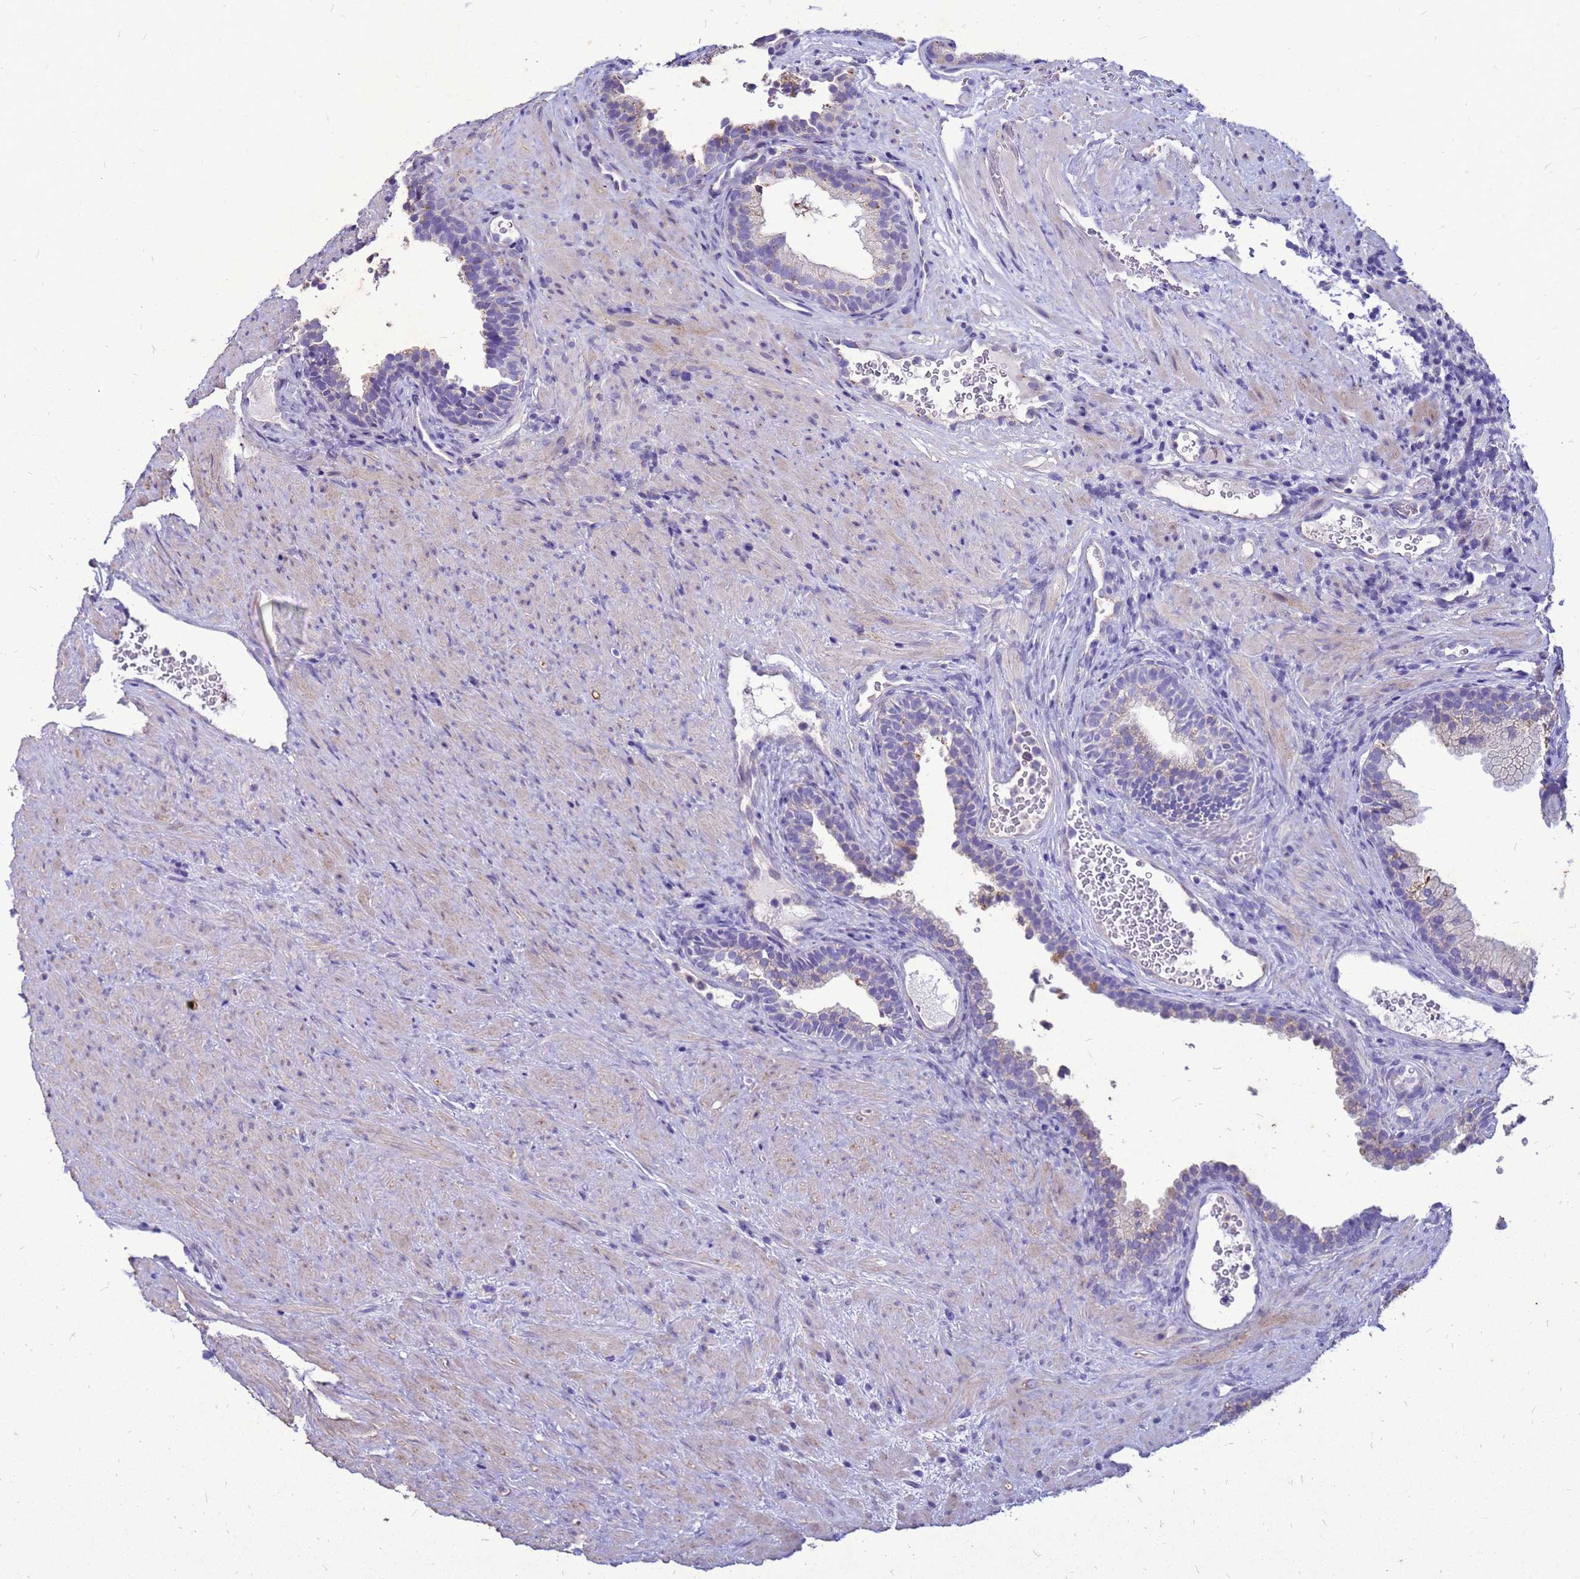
{"staining": {"intensity": "weak", "quantity": "<25%", "location": "cytoplasmic/membranous"}, "tissue": "prostate", "cell_type": "Glandular cells", "image_type": "normal", "snomed": [{"axis": "morphology", "description": "Normal tissue, NOS"}, {"axis": "topography", "description": "Prostate"}], "caption": "Histopathology image shows no significant protein expression in glandular cells of normal prostate.", "gene": "AKR1C1", "patient": {"sex": "male", "age": 76}}